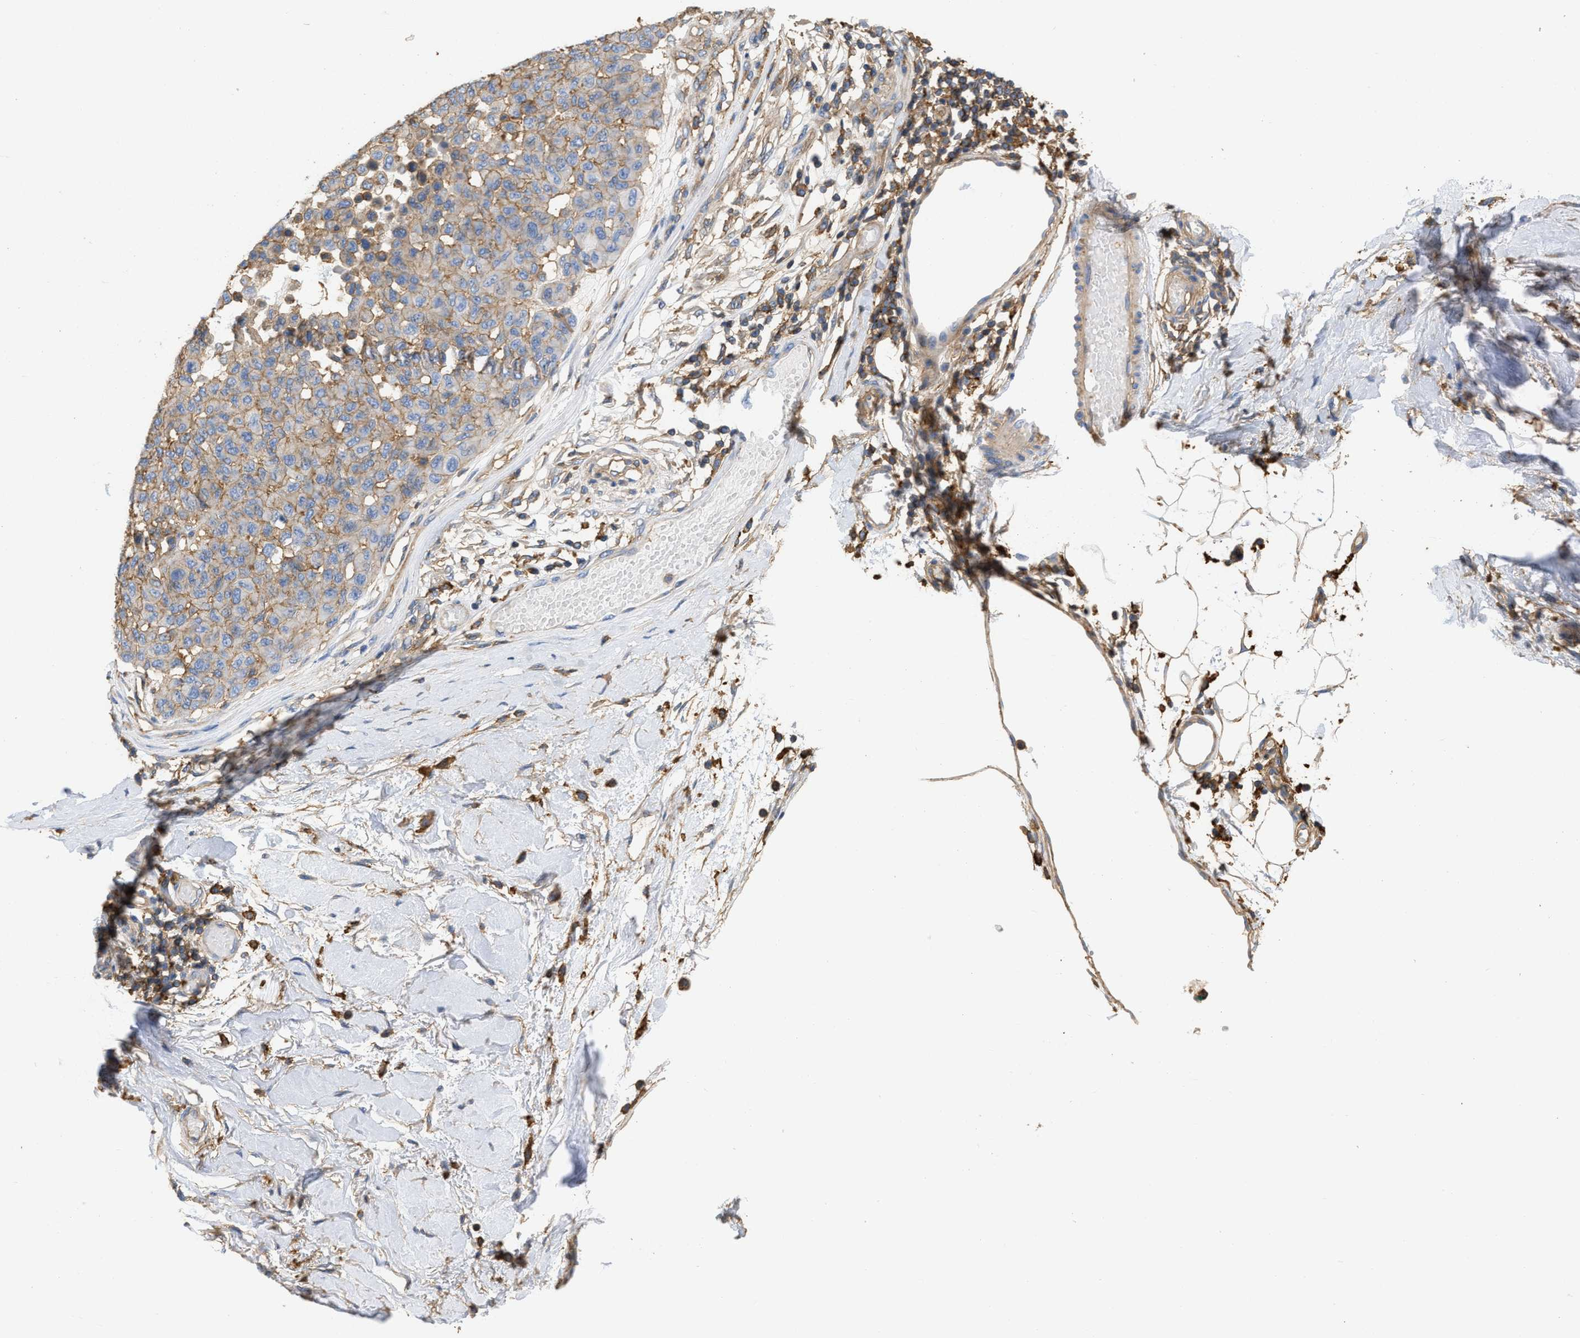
{"staining": {"intensity": "weak", "quantity": ">75%", "location": "cytoplasmic/membranous"}, "tissue": "melanoma", "cell_type": "Tumor cells", "image_type": "cancer", "snomed": [{"axis": "morphology", "description": "Normal tissue, NOS"}, {"axis": "morphology", "description": "Malignant melanoma, NOS"}, {"axis": "topography", "description": "Skin"}], "caption": "Protein staining of malignant melanoma tissue reveals weak cytoplasmic/membranous expression in about >75% of tumor cells. (DAB (3,3'-diaminobenzidine) = brown stain, brightfield microscopy at high magnification).", "gene": "GNB4", "patient": {"sex": "male", "age": 62}}